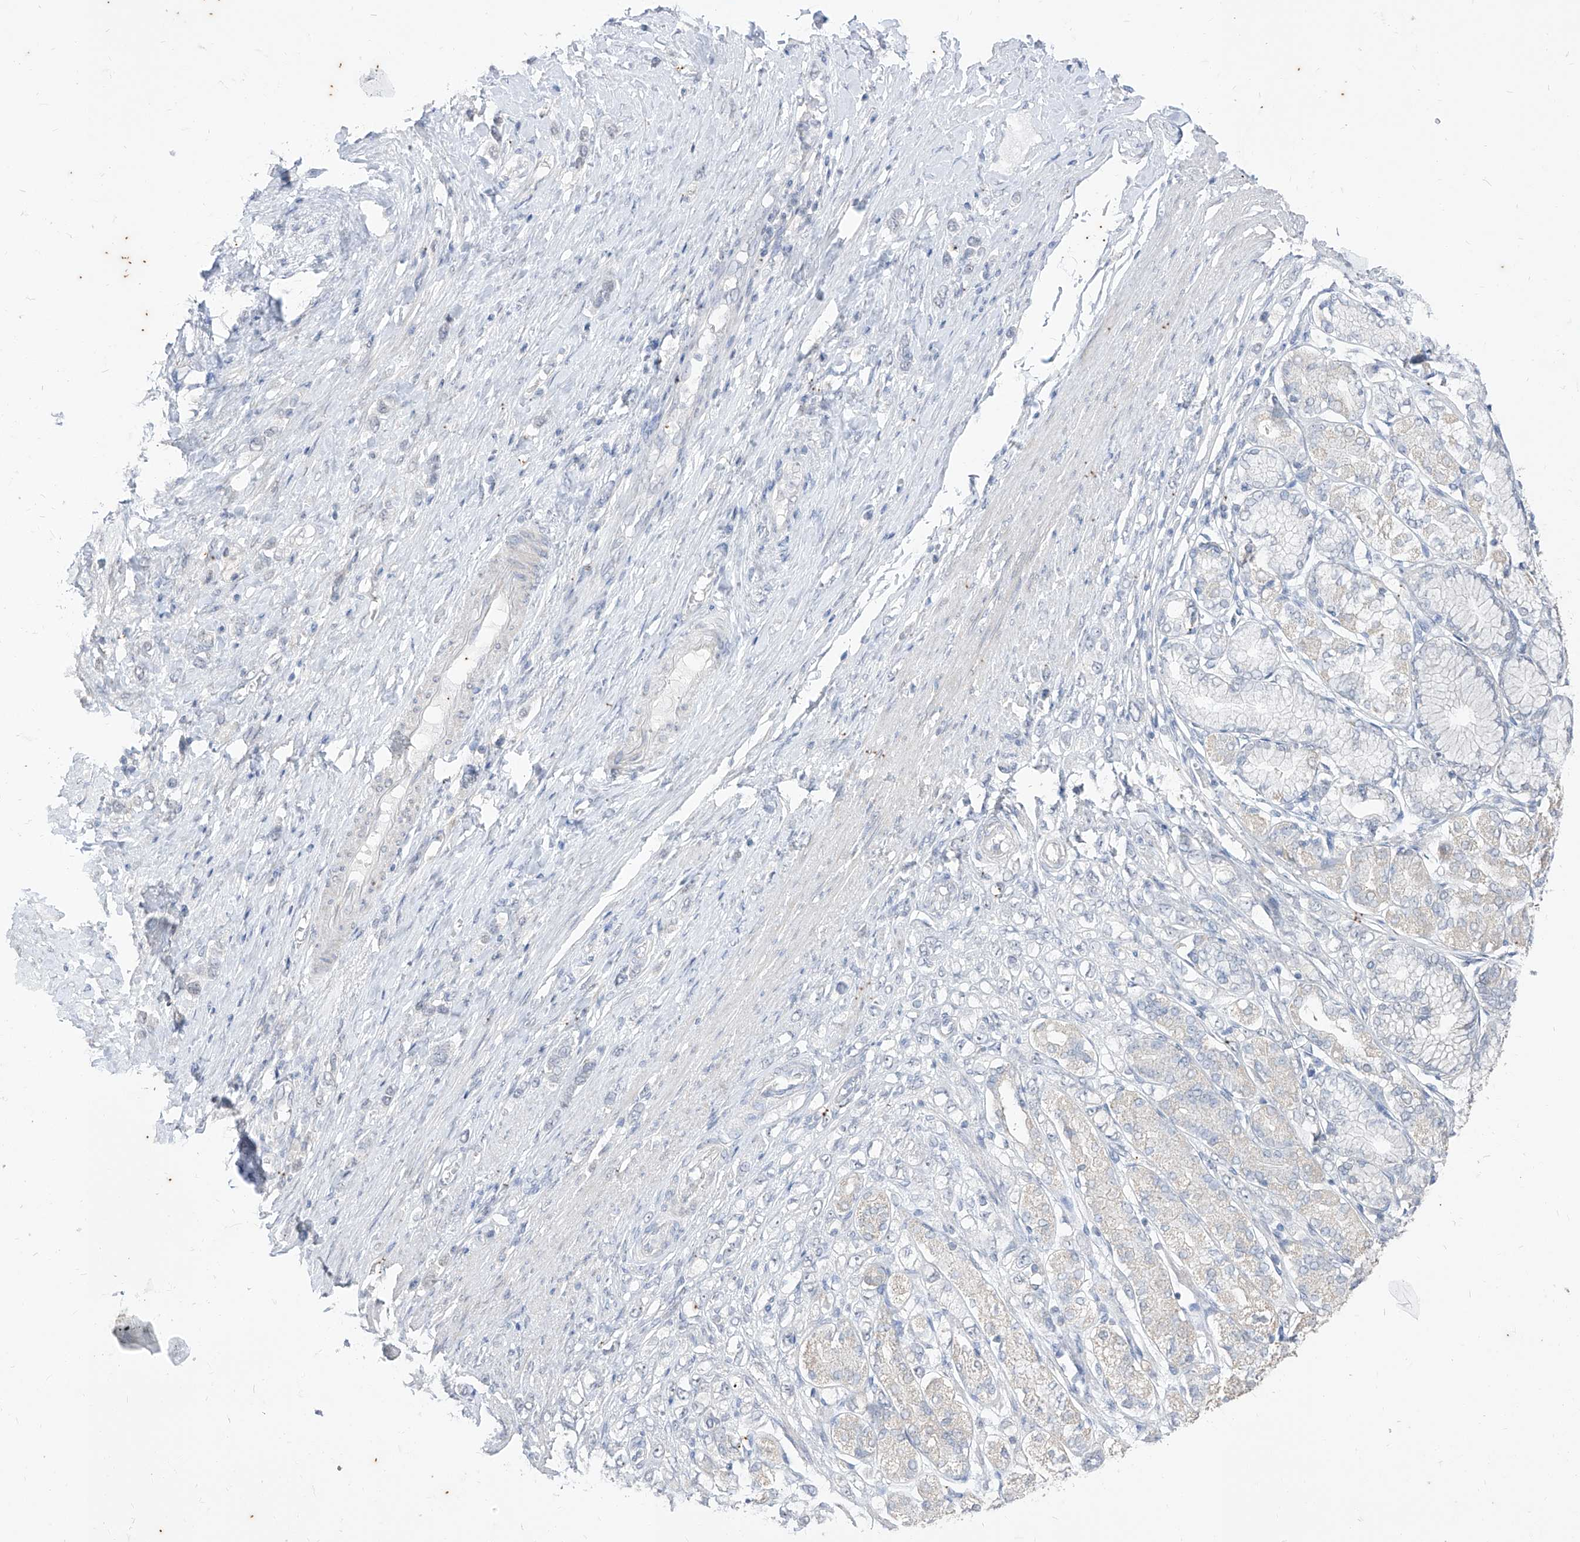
{"staining": {"intensity": "negative", "quantity": "none", "location": "none"}, "tissue": "stomach cancer", "cell_type": "Tumor cells", "image_type": "cancer", "snomed": [{"axis": "morphology", "description": "Adenocarcinoma, NOS"}, {"axis": "topography", "description": "Stomach"}], "caption": "Tumor cells are negative for brown protein staining in stomach adenocarcinoma.", "gene": "PHF20L1", "patient": {"sex": "female", "age": 65}}